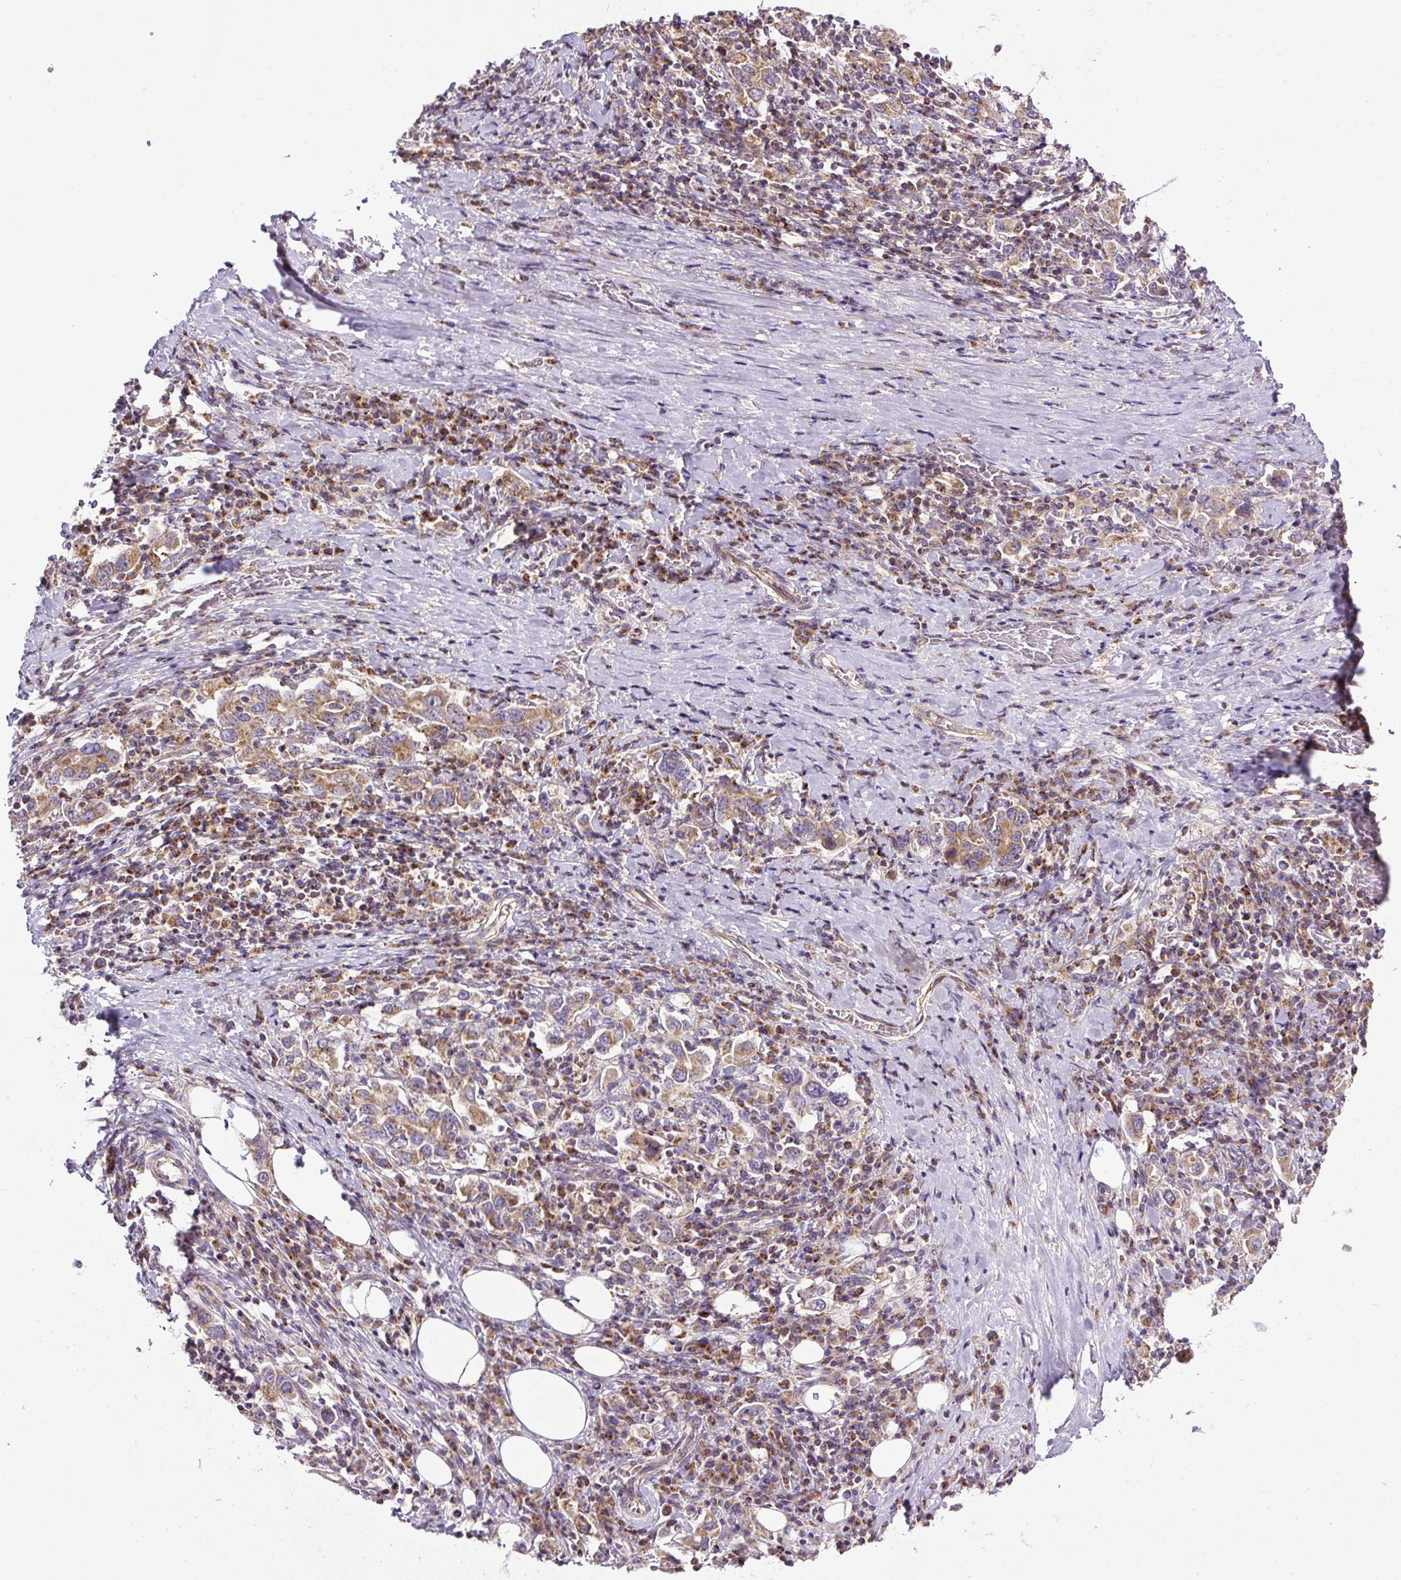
{"staining": {"intensity": "moderate", "quantity": ">75%", "location": "cytoplasmic/membranous"}, "tissue": "stomach cancer", "cell_type": "Tumor cells", "image_type": "cancer", "snomed": [{"axis": "morphology", "description": "Adenocarcinoma, NOS"}, {"axis": "topography", "description": "Stomach, upper"}, {"axis": "topography", "description": "Stomach"}], "caption": "Immunohistochemical staining of human stomach cancer (adenocarcinoma) demonstrates medium levels of moderate cytoplasmic/membranous staining in approximately >75% of tumor cells.", "gene": "ZNF547", "patient": {"sex": "male", "age": 62}}